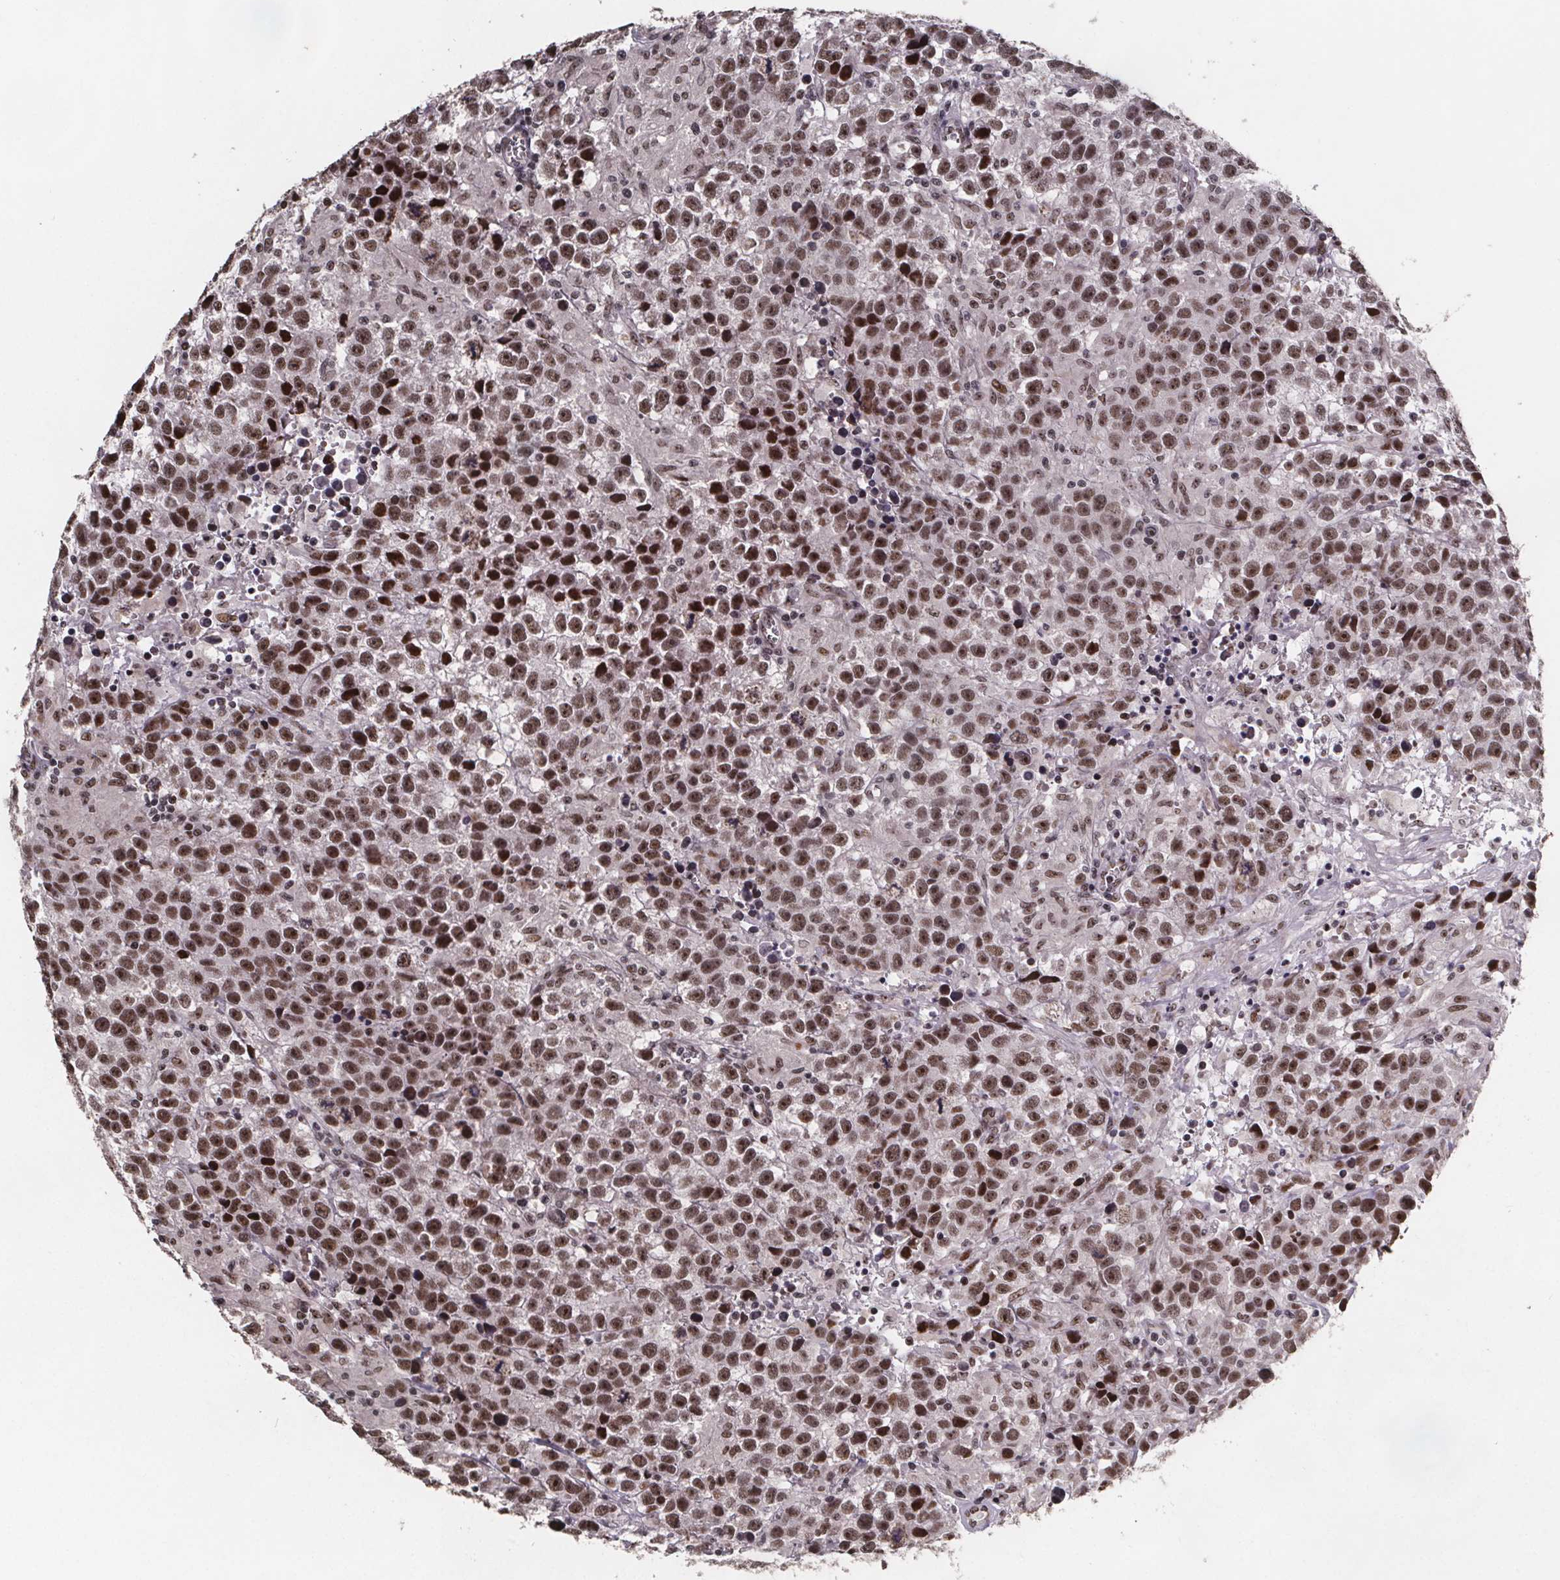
{"staining": {"intensity": "moderate", "quantity": ">75%", "location": "nuclear"}, "tissue": "testis cancer", "cell_type": "Tumor cells", "image_type": "cancer", "snomed": [{"axis": "morphology", "description": "Seminoma, NOS"}, {"axis": "topography", "description": "Testis"}], "caption": "This is a micrograph of immunohistochemistry (IHC) staining of seminoma (testis), which shows moderate positivity in the nuclear of tumor cells.", "gene": "U2SURP", "patient": {"sex": "male", "age": 43}}